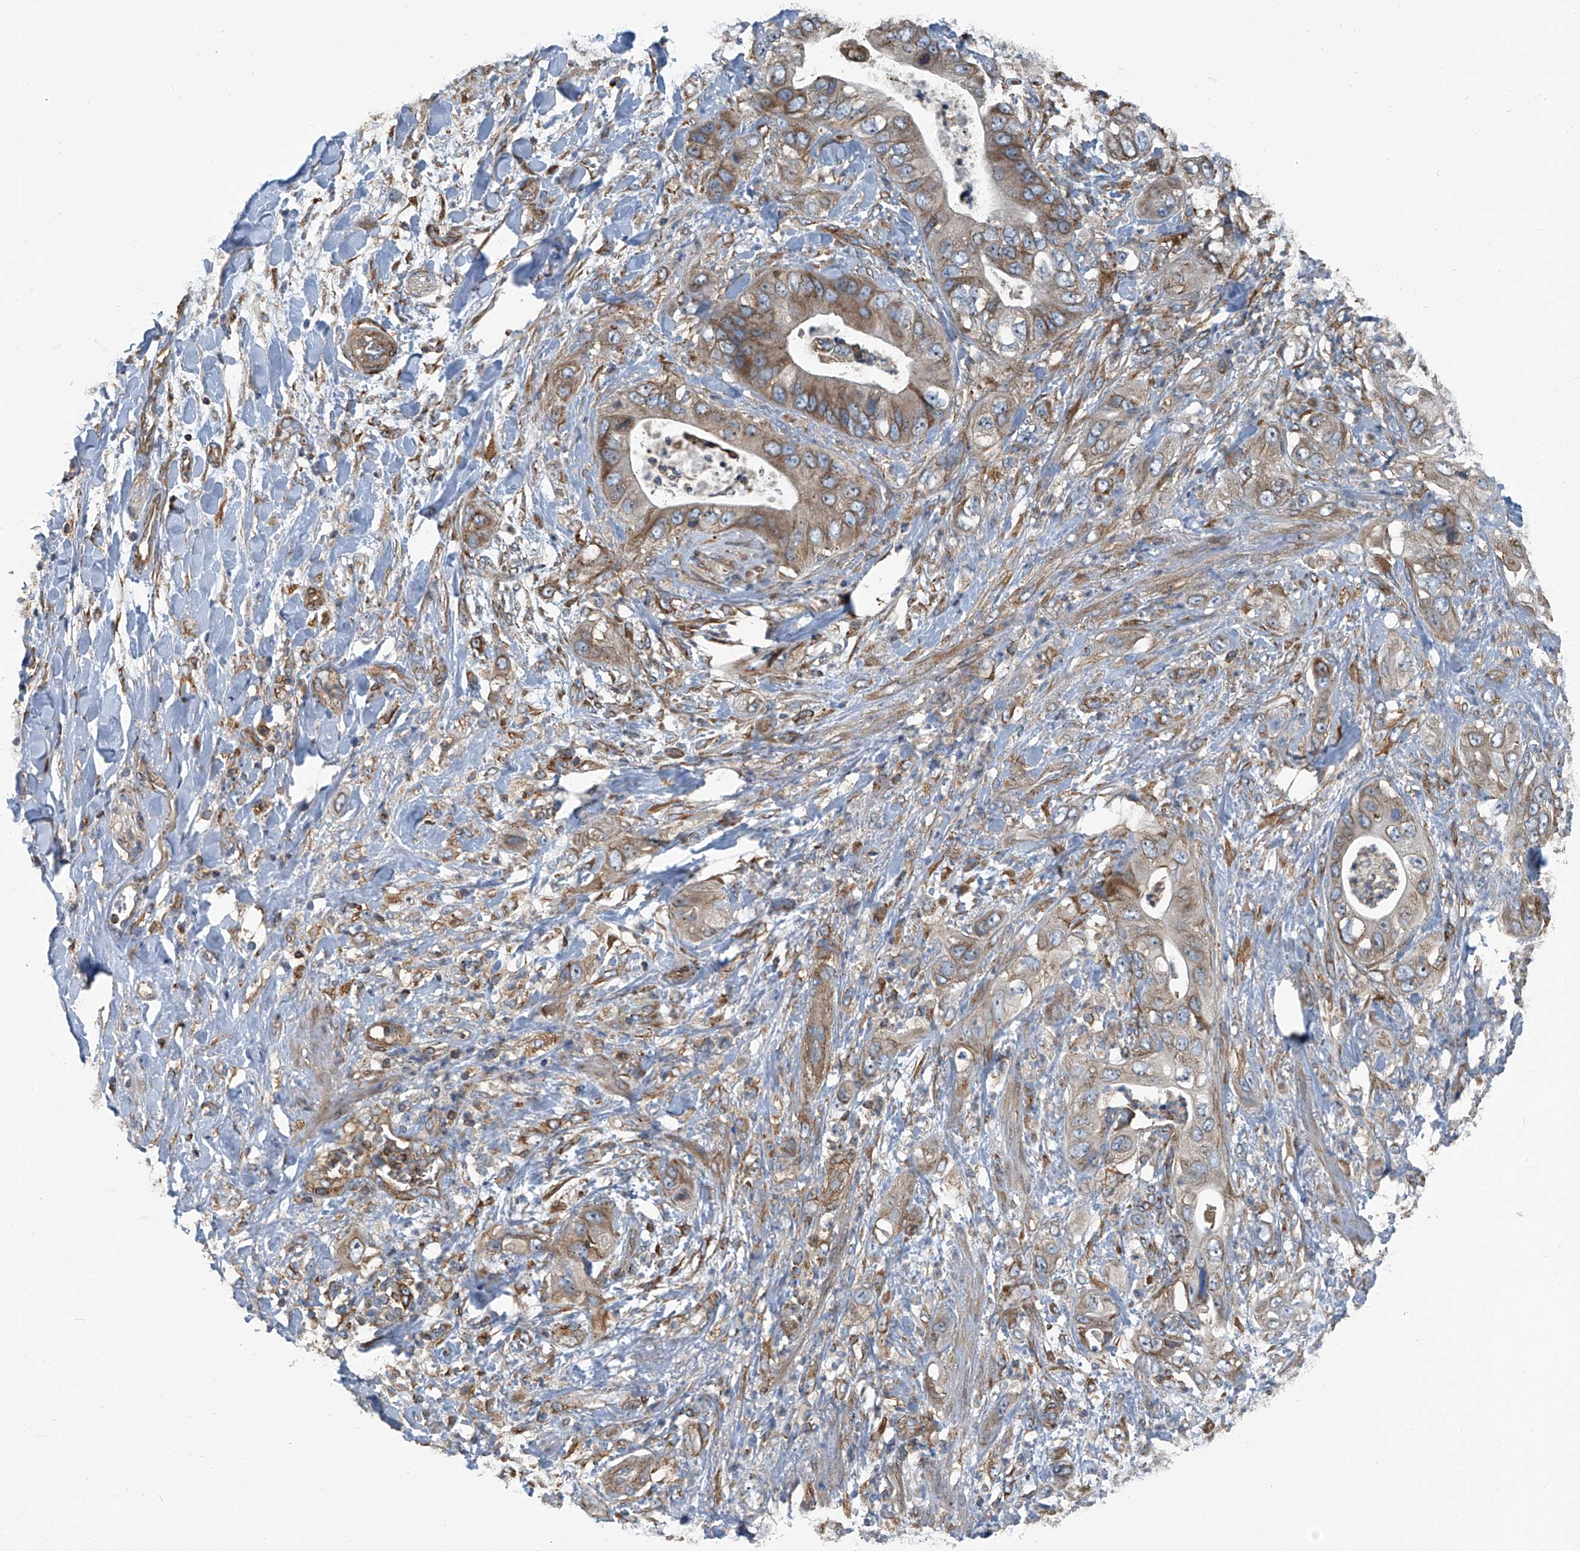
{"staining": {"intensity": "moderate", "quantity": "<25%", "location": "cytoplasmic/membranous"}, "tissue": "pancreatic cancer", "cell_type": "Tumor cells", "image_type": "cancer", "snomed": [{"axis": "morphology", "description": "Adenocarcinoma, NOS"}, {"axis": "topography", "description": "Pancreas"}], "caption": "Pancreatic cancer (adenocarcinoma) was stained to show a protein in brown. There is low levels of moderate cytoplasmic/membranous staining in about <25% of tumor cells.", "gene": "SEPTIN7", "patient": {"sex": "female", "age": 78}}